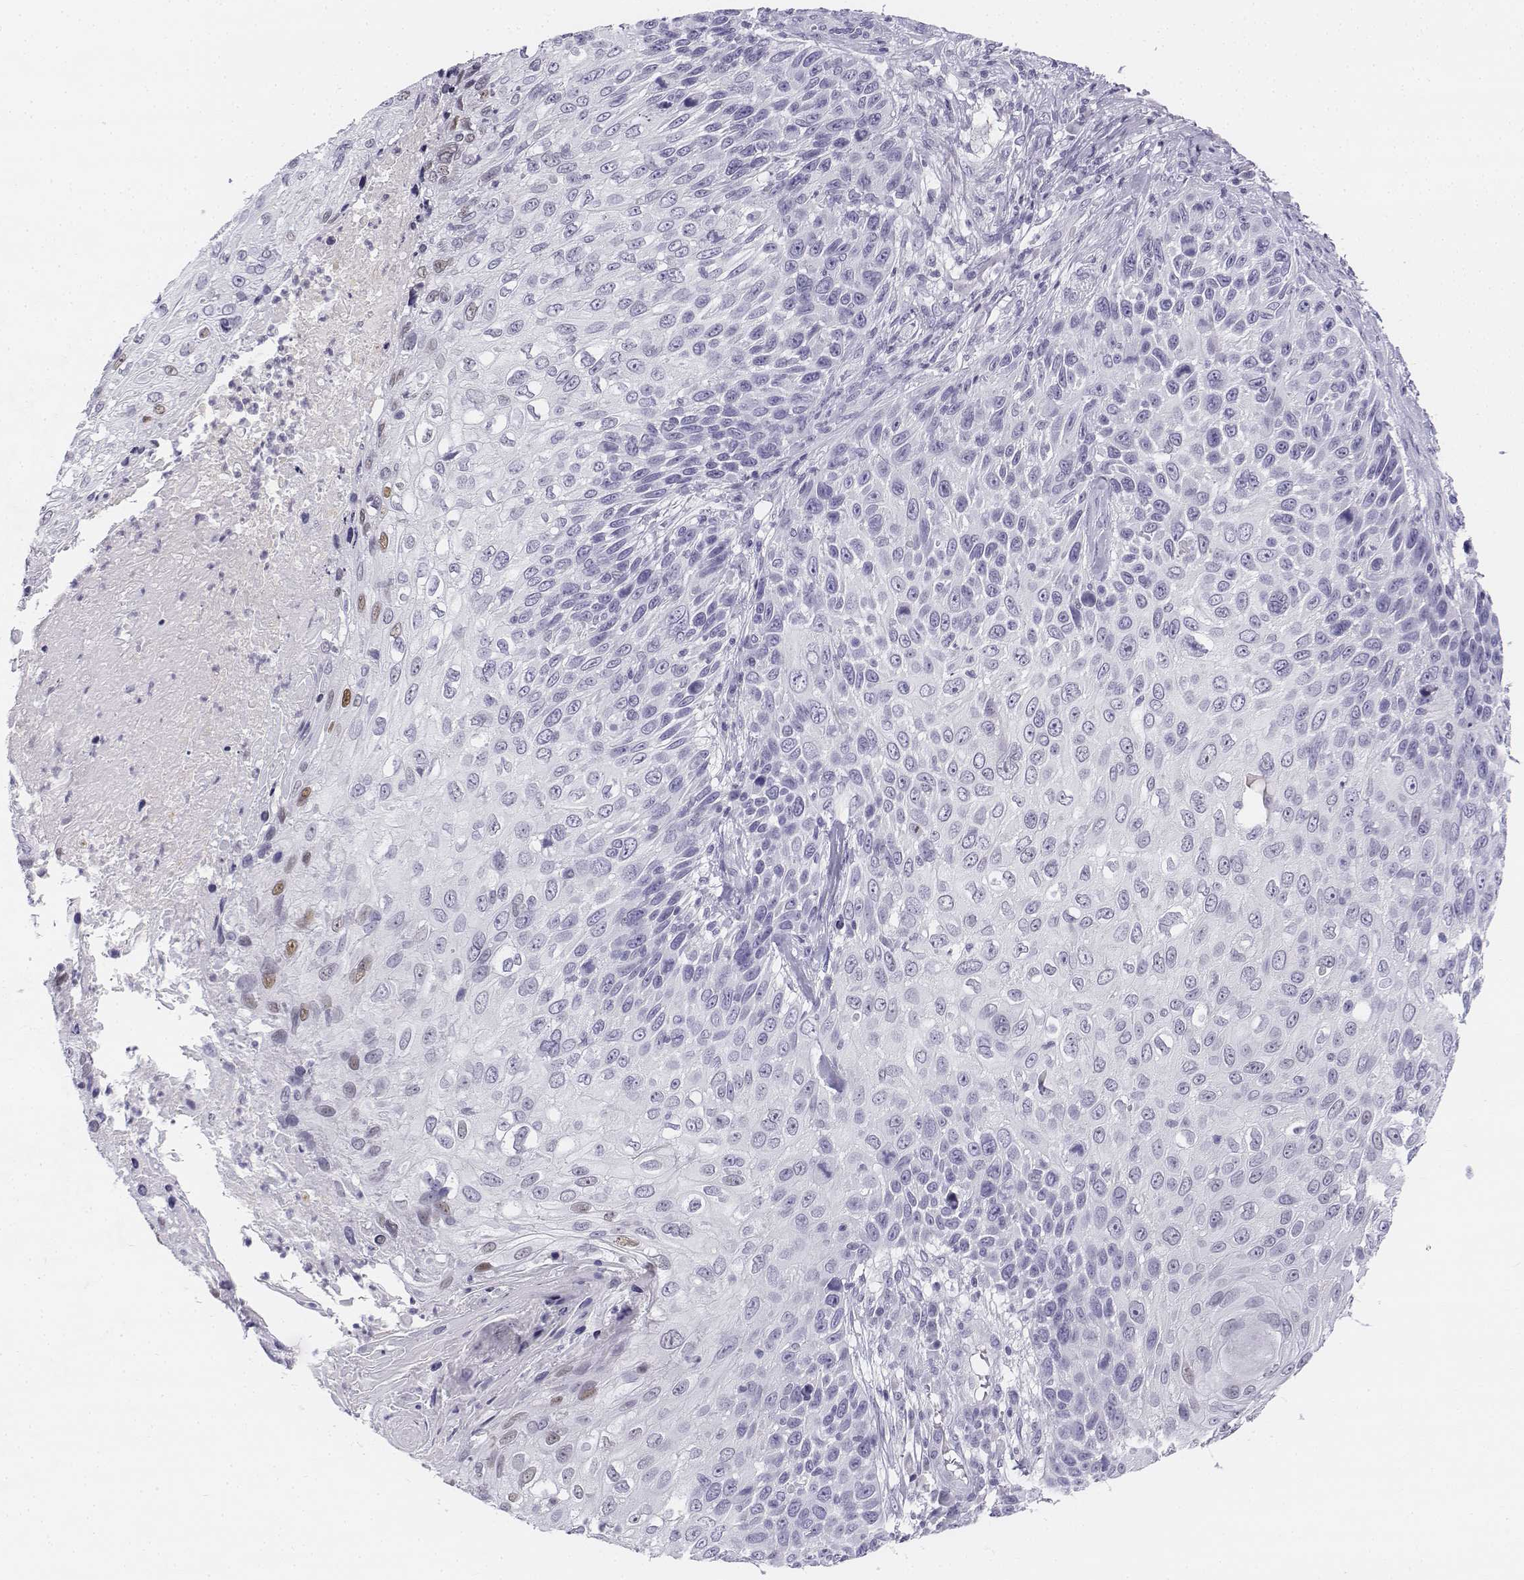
{"staining": {"intensity": "moderate", "quantity": "<25%", "location": "nuclear"}, "tissue": "skin cancer", "cell_type": "Tumor cells", "image_type": "cancer", "snomed": [{"axis": "morphology", "description": "Squamous cell carcinoma, NOS"}, {"axis": "topography", "description": "Skin"}], "caption": "Tumor cells demonstrate moderate nuclear expression in about <25% of cells in squamous cell carcinoma (skin).", "gene": "UCN2", "patient": {"sex": "male", "age": 92}}